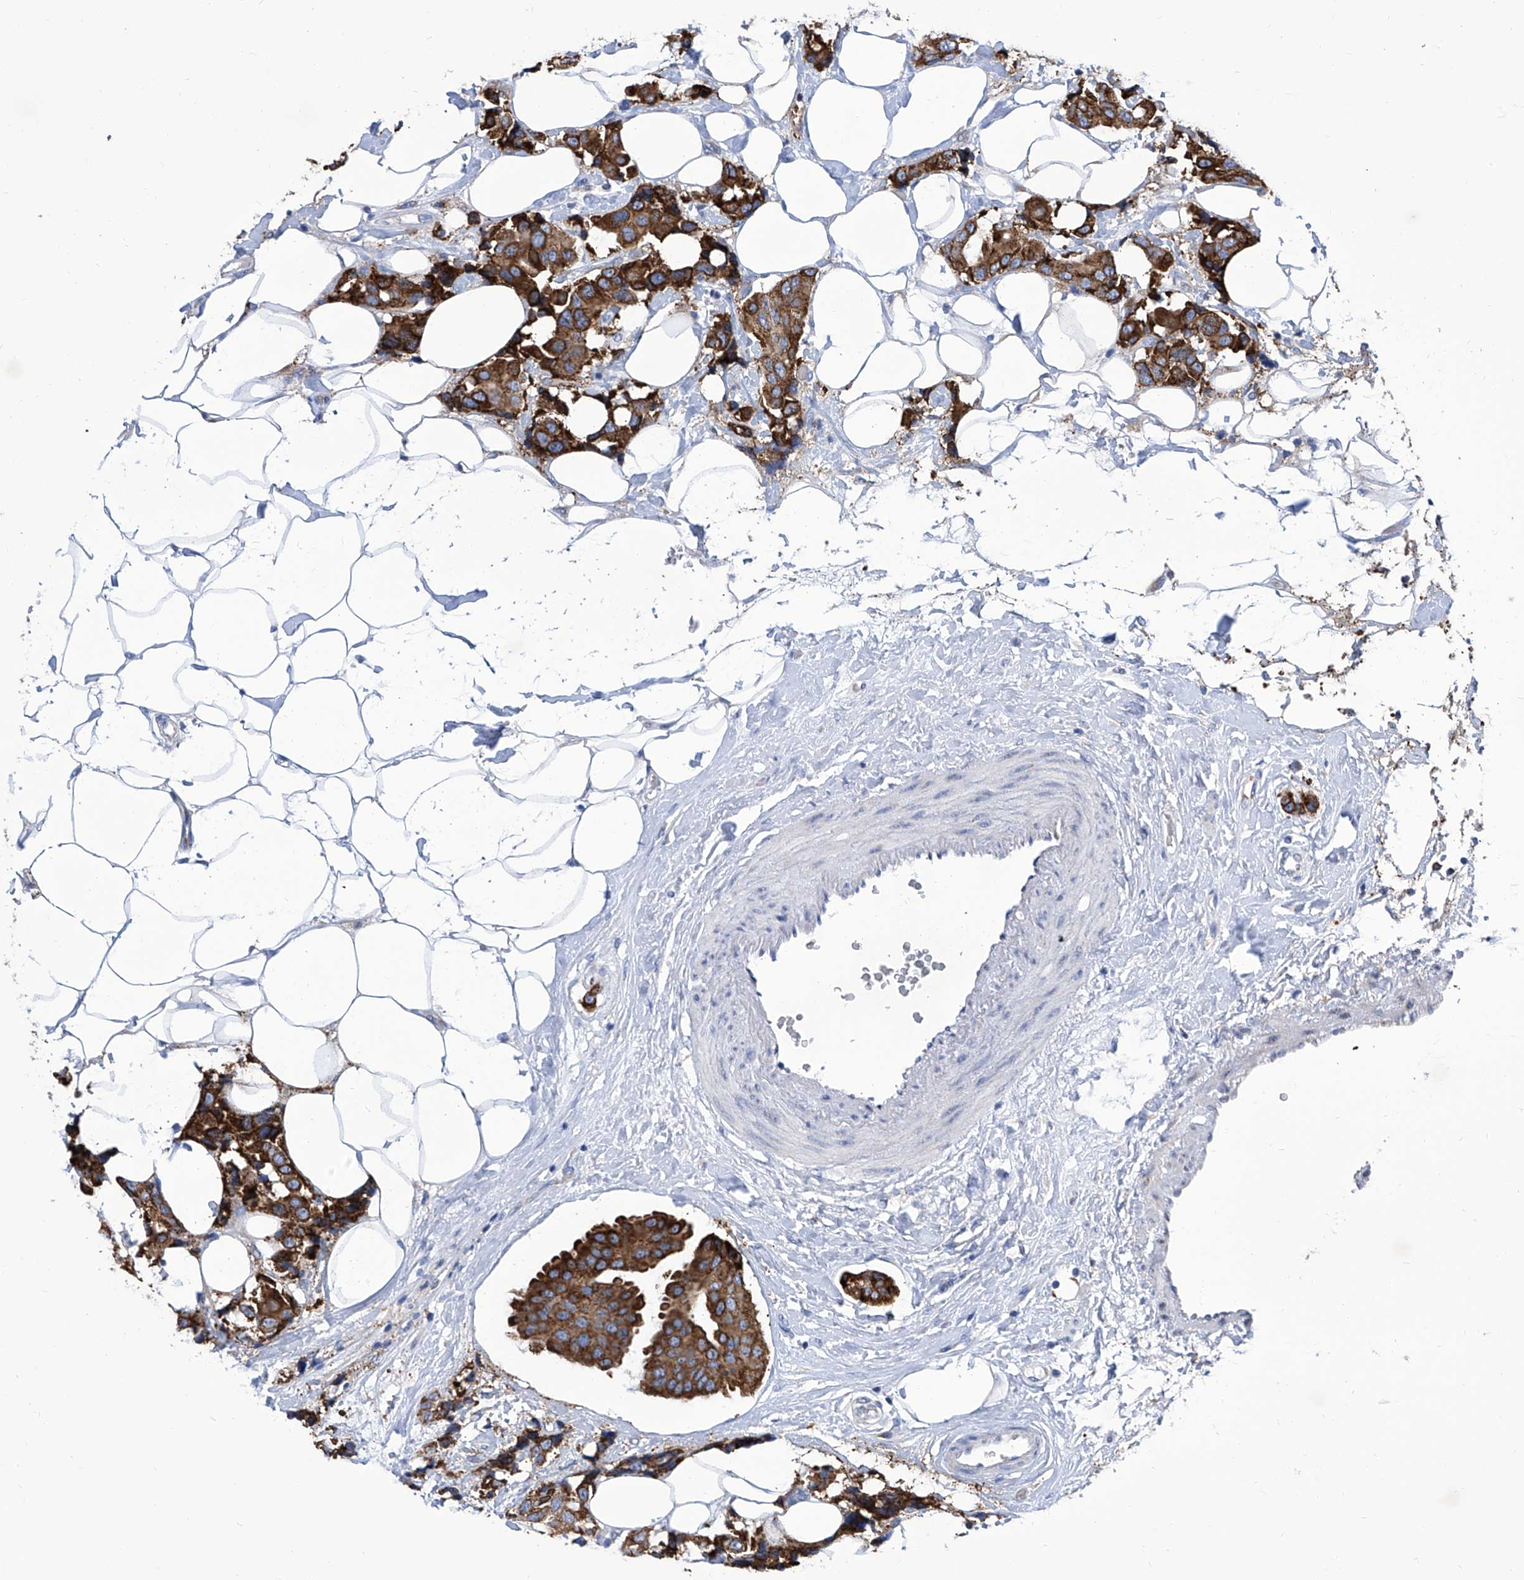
{"staining": {"intensity": "strong", "quantity": ">75%", "location": "cytoplasmic/membranous"}, "tissue": "breast cancer", "cell_type": "Tumor cells", "image_type": "cancer", "snomed": [{"axis": "morphology", "description": "Normal tissue, NOS"}, {"axis": "morphology", "description": "Duct carcinoma"}, {"axis": "topography", "description": "Breast"}], "caption": "Infiltrating ductal carcinoma (breast) was stained to show a protein in brown. There is high levels of strong cytoplasmic/membranous expression in about >75% of tumor cells.", "gene": "TJAP1", "patient": {"sex": "female", "age": 39}}